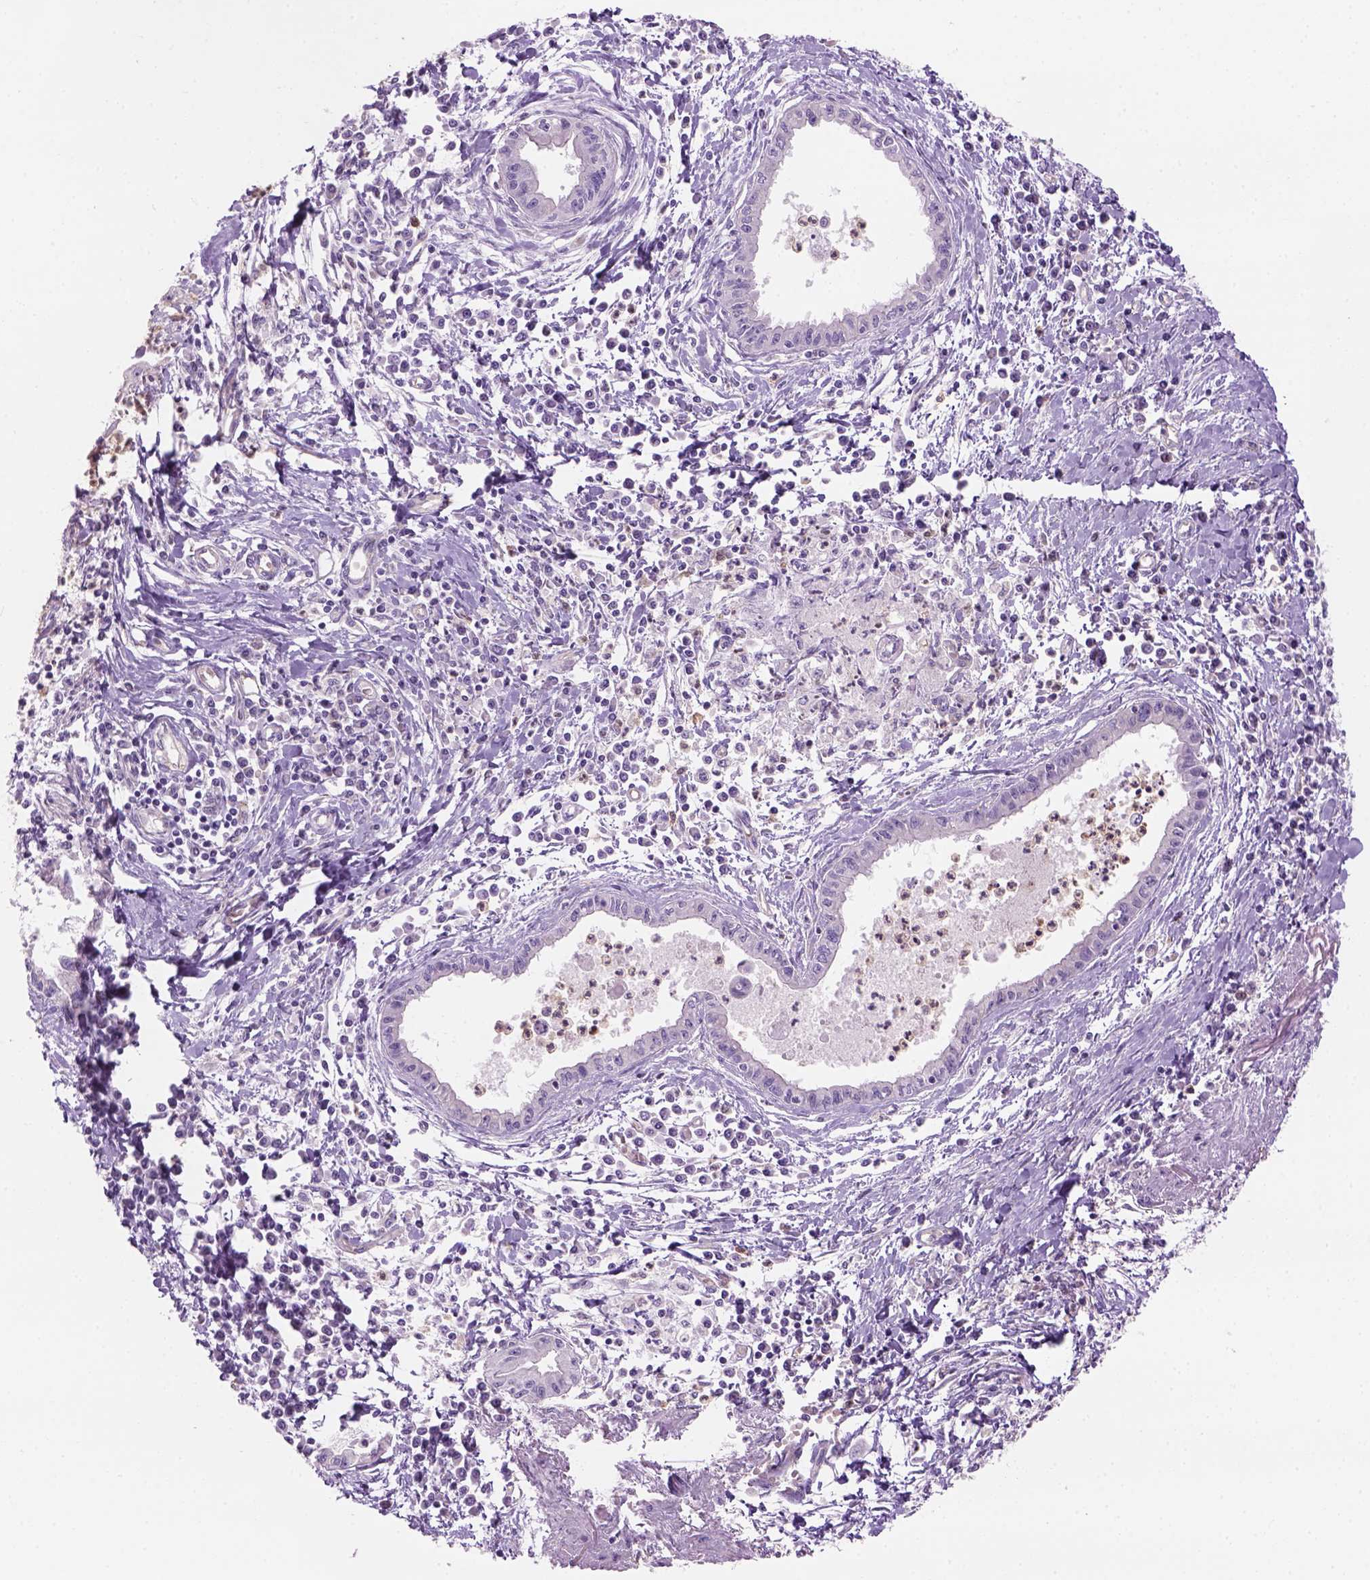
{"staining": {"intensity": "negative", "quantity": "none", "location": "none"}, "tissue": "pancreatic cancer", "cell_type": "Tumor cells", "image_type": "cancer", "snomed": [{"axis": "morphology", "description": "Adenocarcinoma, NOS"}, {"axis": "topography", "description": "Pancreas"}], "caption": "There is no significant staining in tumor cells of pancreatic adenocarcinoma.", "gene": "CD84", "patient": {"sex": "male", "age": 72}}